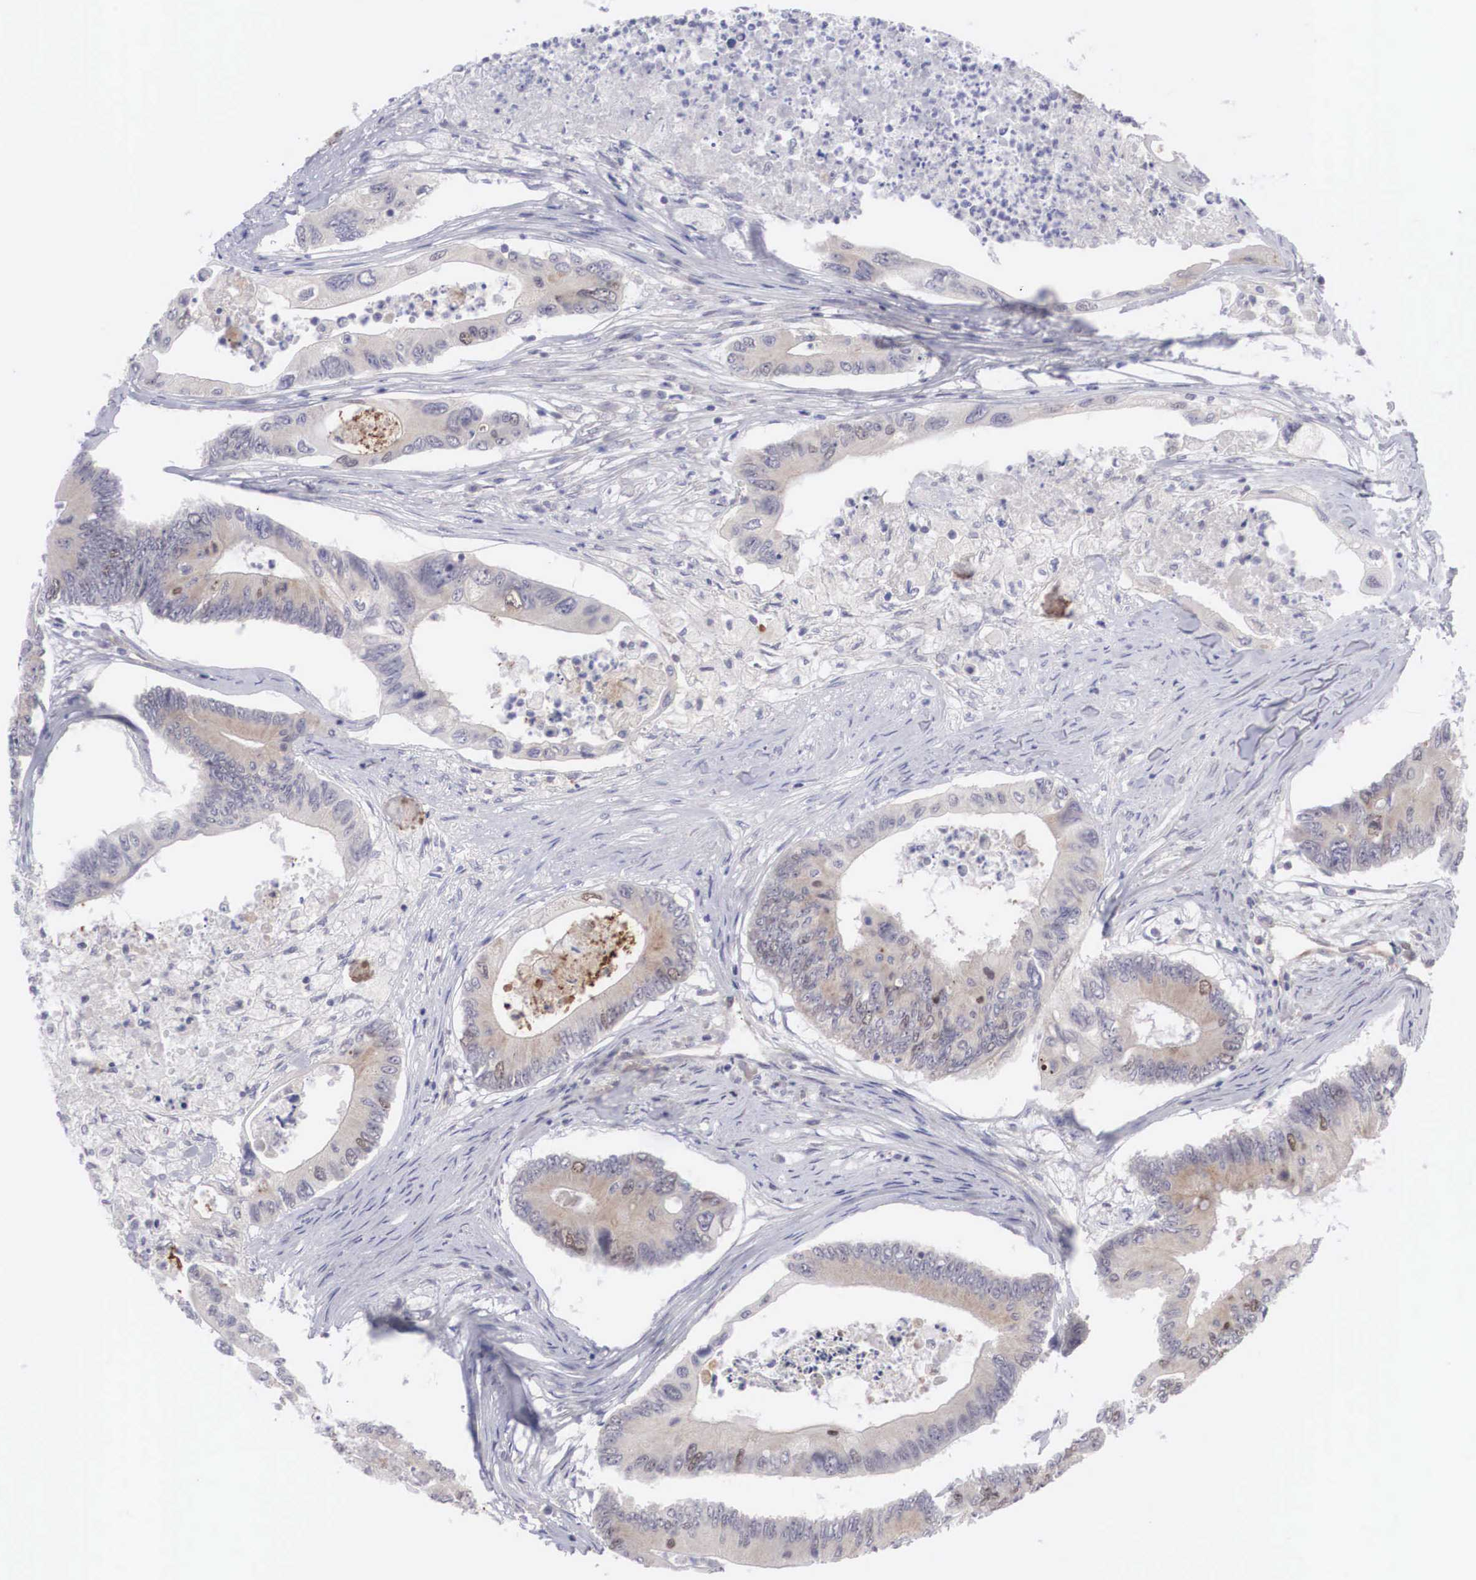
{"staining": {"intensity": "weak", "quantity": "<25%", "location": "nuclear"}, "tissue": "colorectal cancer", "cell_type": "Tumor cells", "image_type": "cancer", "snomed": [{"axis": "morphology", "description": "Adenocarcinoma, NOS"}, {"axis": "topography", "description": "Colon"}], "caption": "A photomicrograph of colorectal adenocarcinoma stained for a protein demonstrates no brown staining in tumor cells. The staining is performed using DAB (3,3'-diaminobenzidine) brown chromogen with nuclei counter-stained in using hematoxylin.", "gene": "MAST4", "patient": {"sex": "male", "age": 65}}